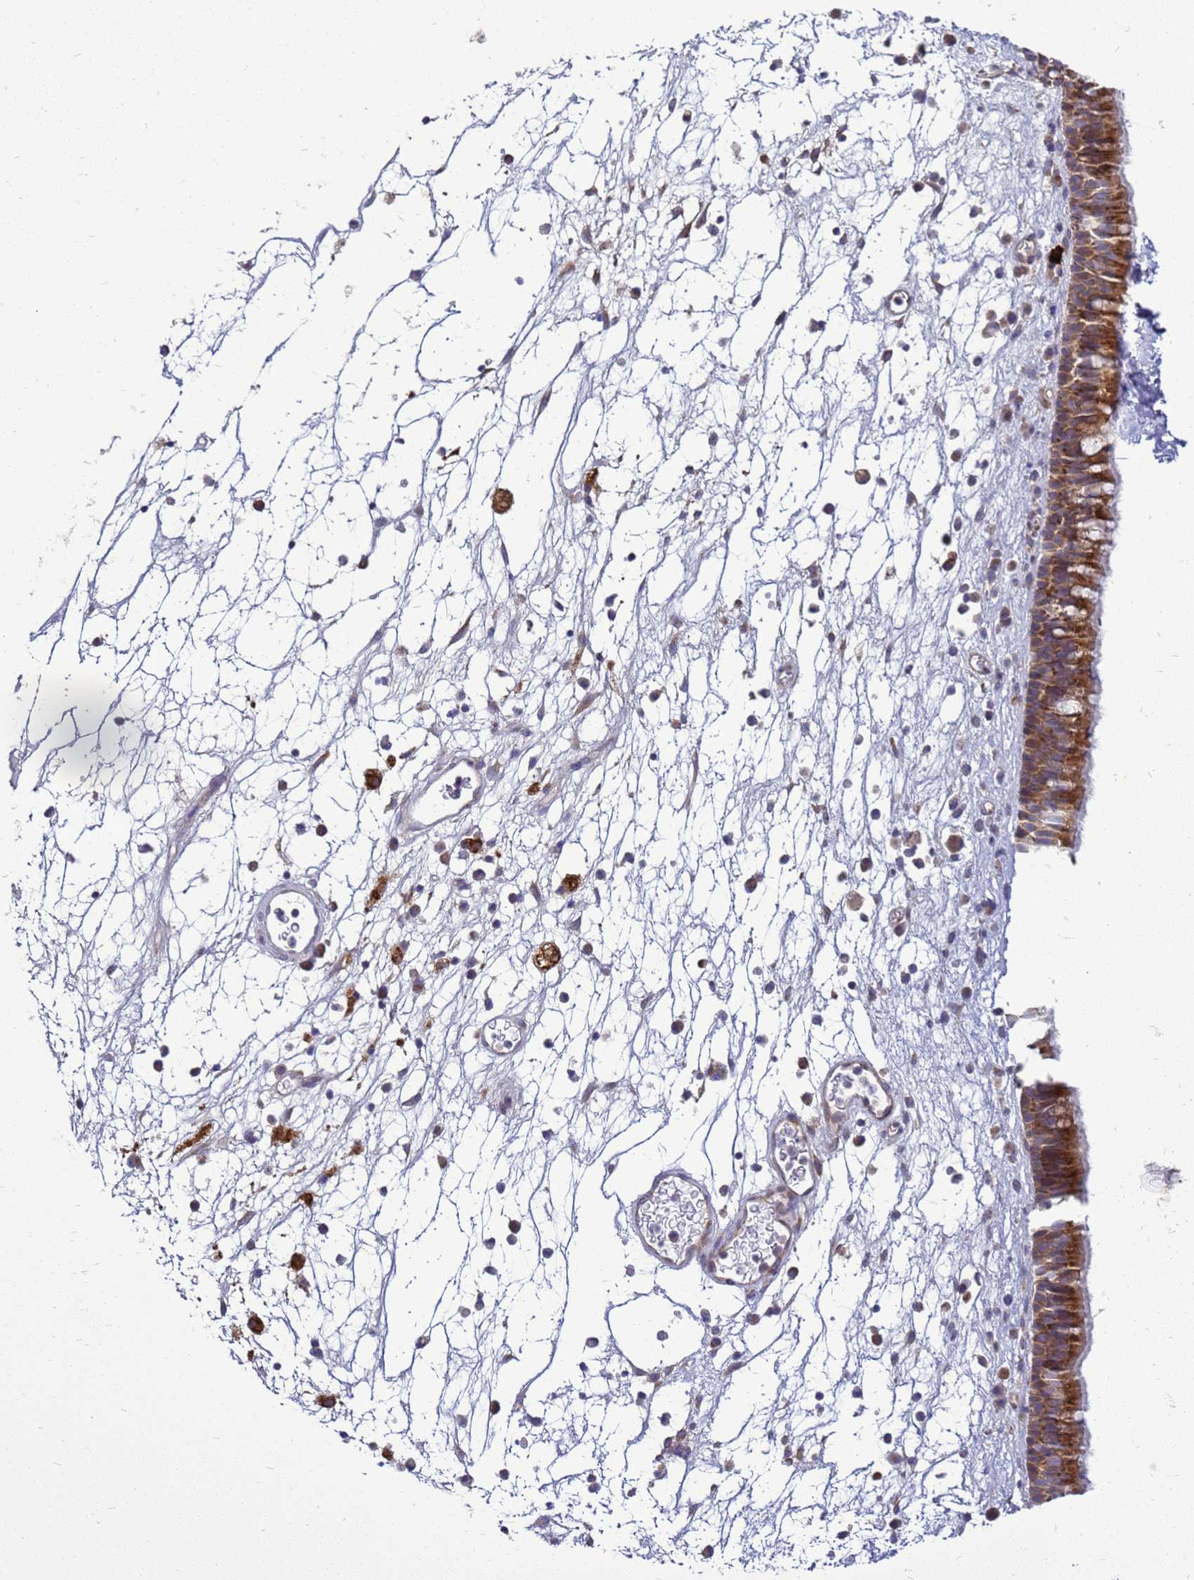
{"staining": {"intensity": "moderate", "quantity": ">75%", "location": "cytoplasmic/membranous"}, "tissue": "nasopharynx", "cell_type": "Respiratory epithelial cells", "image_type": "normal", "snomed": [{"axis": "morphology", "description": "Normal tissue, NOS"}, {"axis": "morphology", "description": "Inflammation, NOS"}, {"axis": "morphology", "description": "Malignant melanoma, Metastatic site"}, {"axis": "topography", "description": "Nasopharynx"}], "caption": "High-power microscopy captured an immunohistochemistry photomicrograph of benign nasopharynx, revealing moderate cytoplasmic/membranous staining in about >75% of respiratory epithelial cells. (DAB IHC with brightfield microscopy, high magnification).", "gene": "MON1B", "patient": {"sex": "male", "age": 70}}